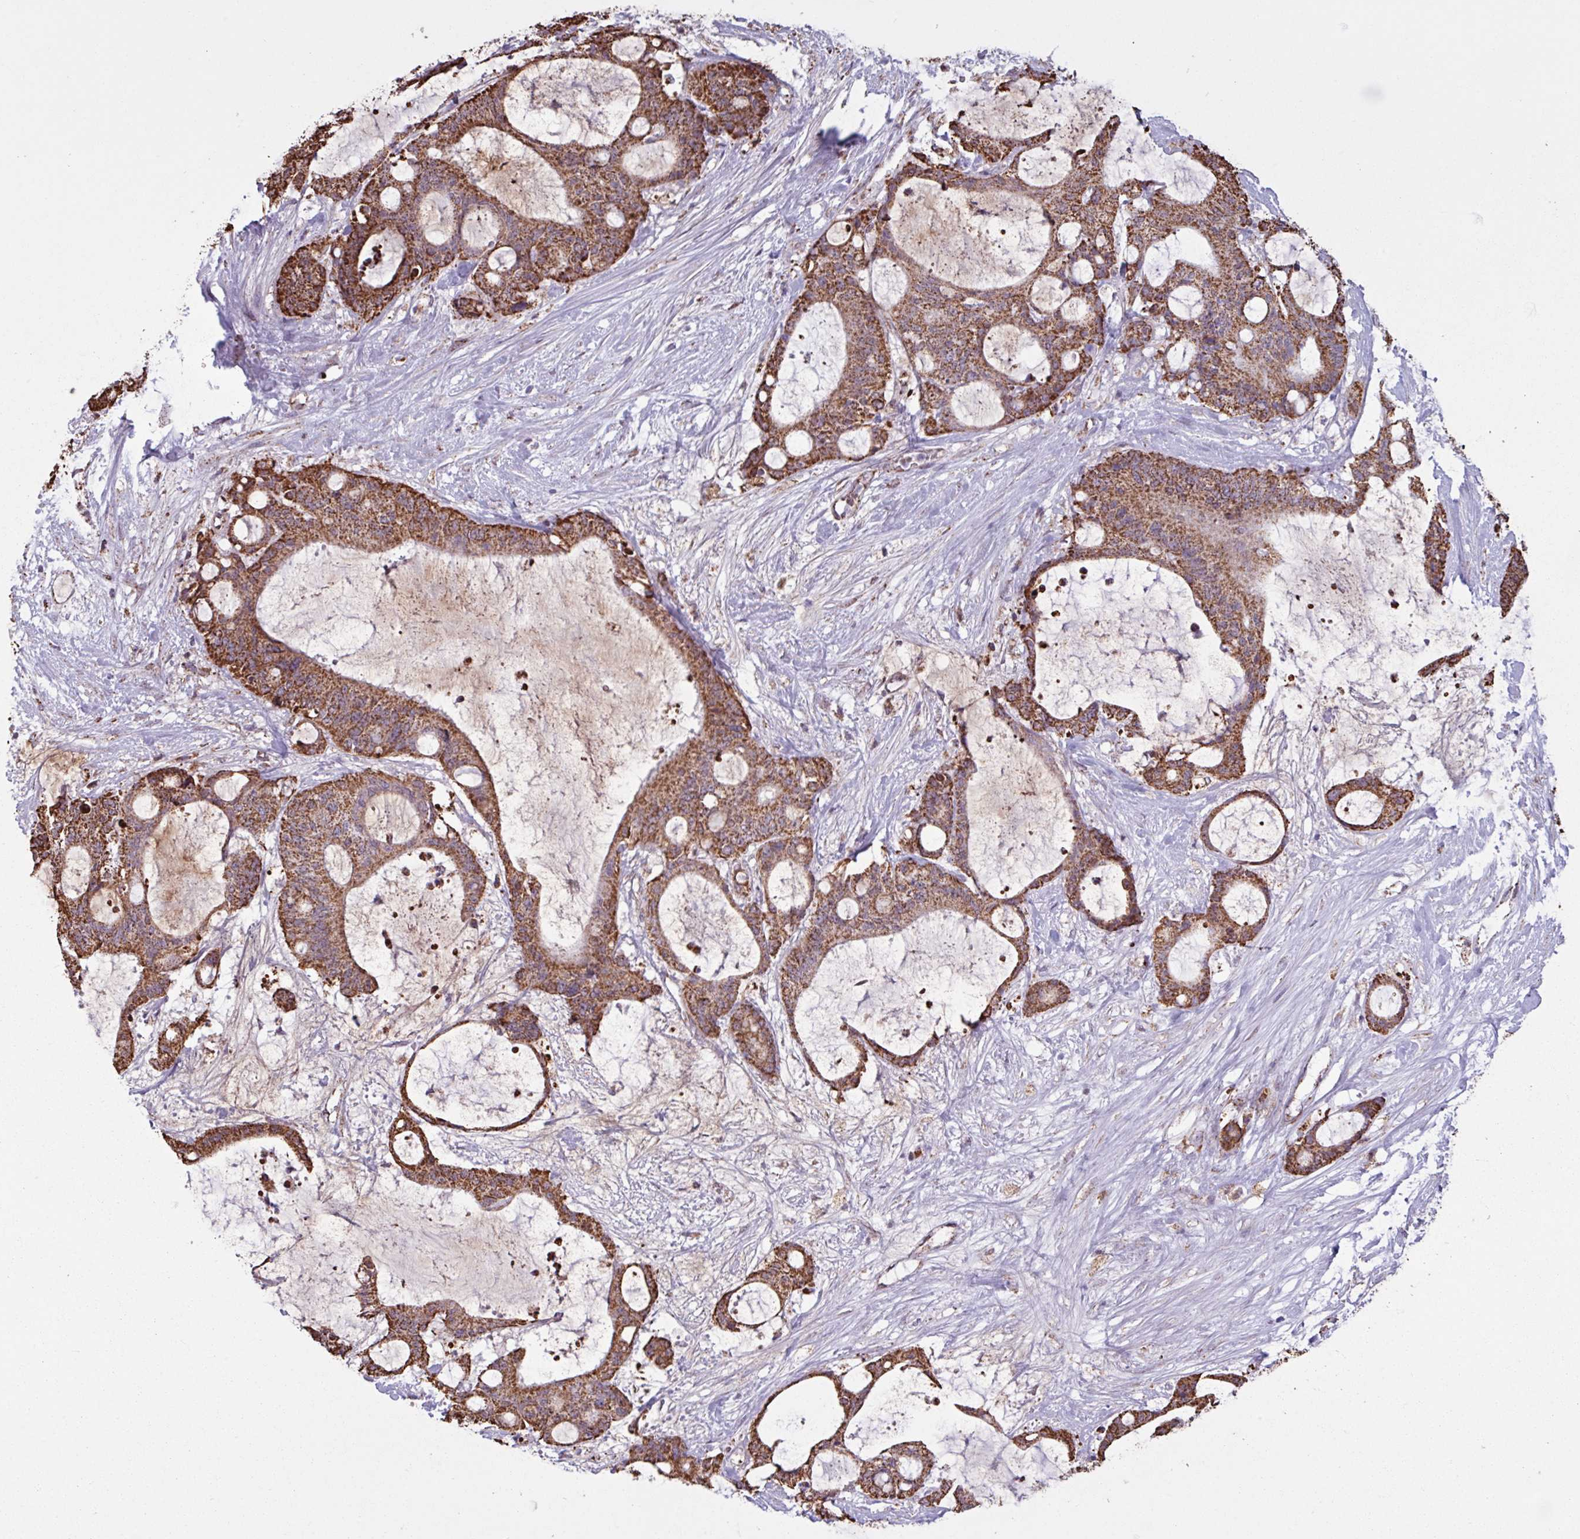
{"staining": {"intensity": "strong", "quantity": ">75%", "location": "cytoplasmic/membranous"}, "tissue": "liver cancer", "cell_type": "Tumor cells", "image_type": "cancer", "snomed": [{"axis": "morphology", "description": "Normal tissue, NOS"}, {"axis": "morphology", "description": "Cholangiocarcinoma"}, {"axis": "topography", "description": "Liver"}, {"axis": "topography", "description": "Peripheral nerve tissue"}], "caption": "The image displays immunohistochemical staining of cholangiocarcinoma (liver). There is strong cytoplasmic/membranous staining is identified in about >75% of tumor cells. (IHC, brightfield microscopy, high magnification).", "gene": "ALG8", "patient": {"sex": "female", "age": 73}}